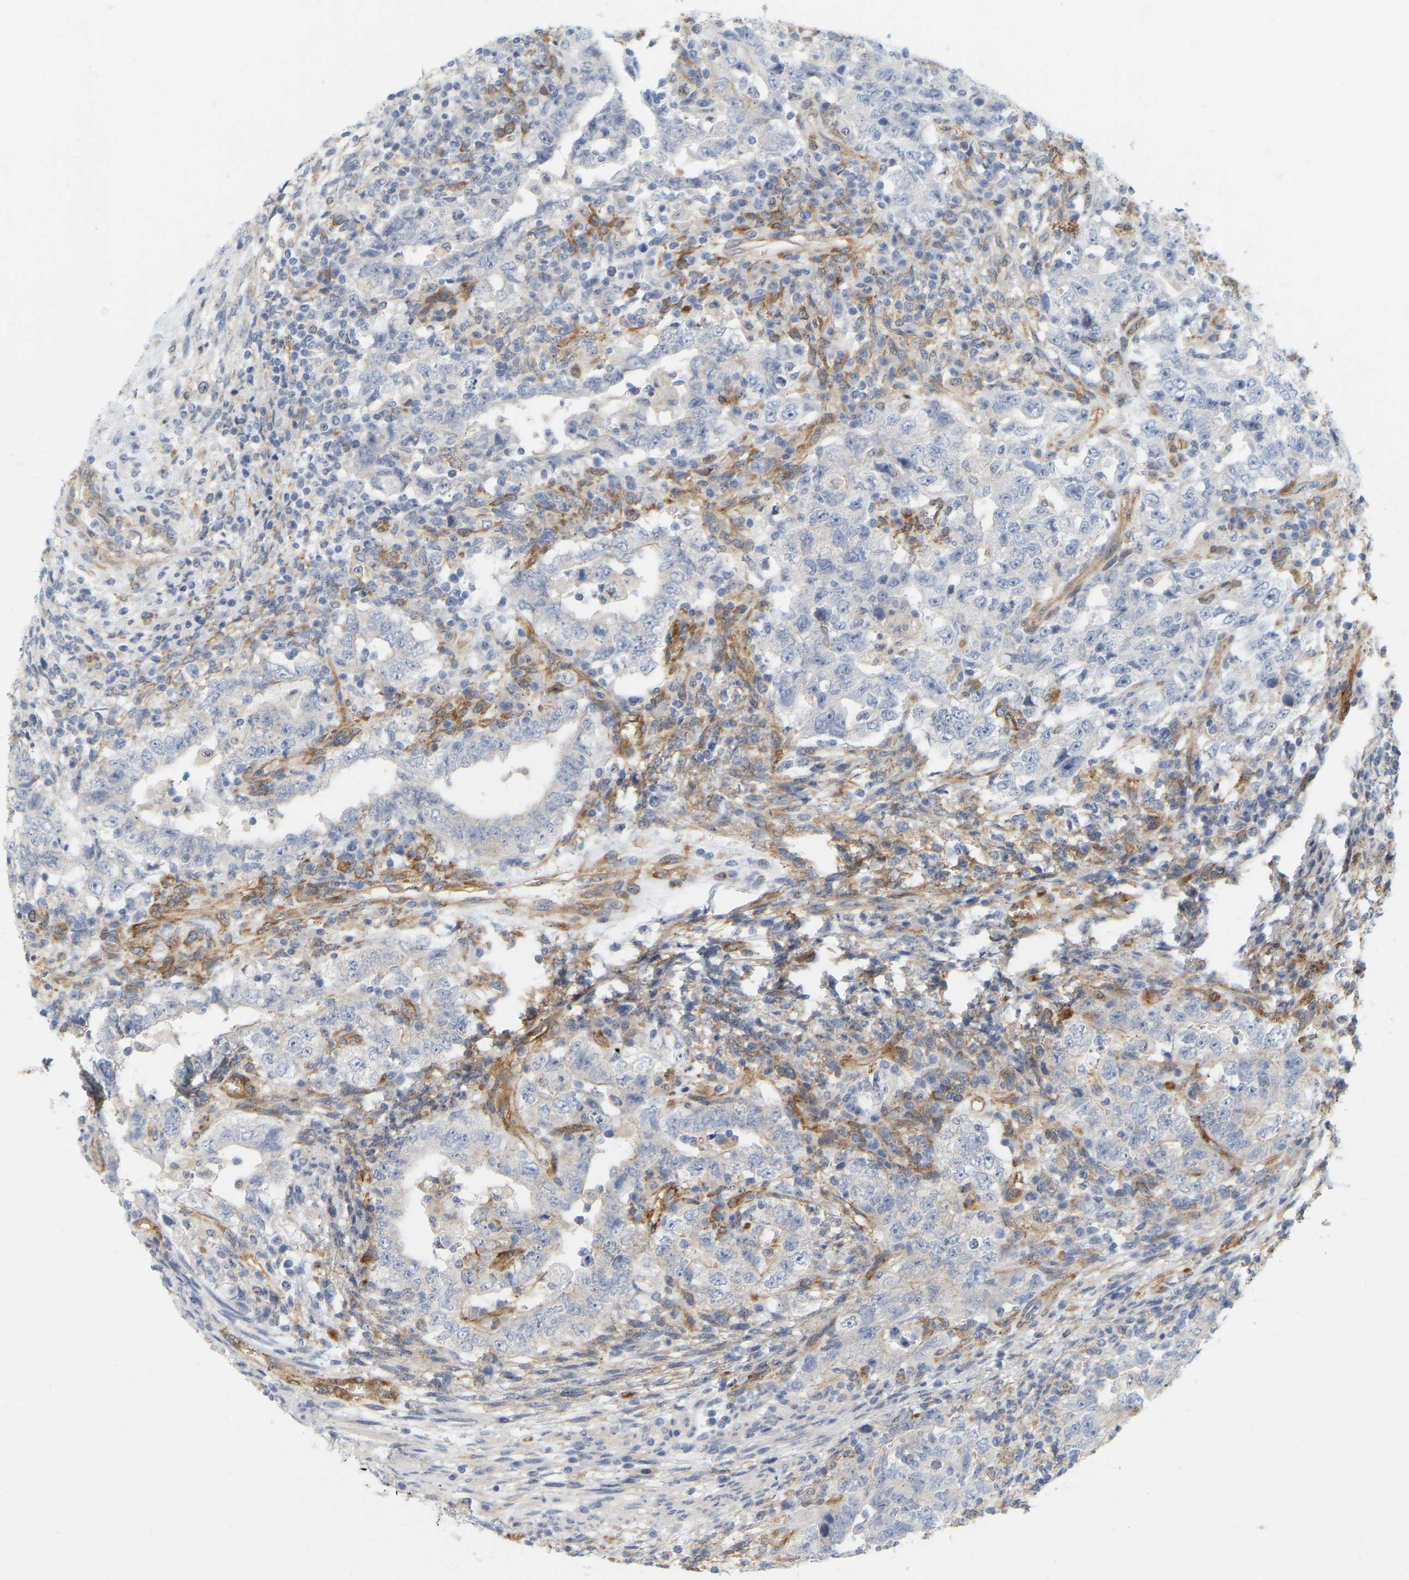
{"staining": {"intensity": "negative", "quantity": "none", "location": "none"}, "tissue": "testis cancer", "cell_type": "Tumor cells", "image_type": "cancer", "snomed": [{"axis": "morphology", "description": "Carcinoma, Embryonal, NOS"}, {"axis": "topography", "description": "Testis"}], "caption": "Testis embryonal carcinoma was stained to show a protein in brown. There is no significant expression in tumor cells.", "gene": "RAPH1", "patient": {"sex": "male", "age": 26}}